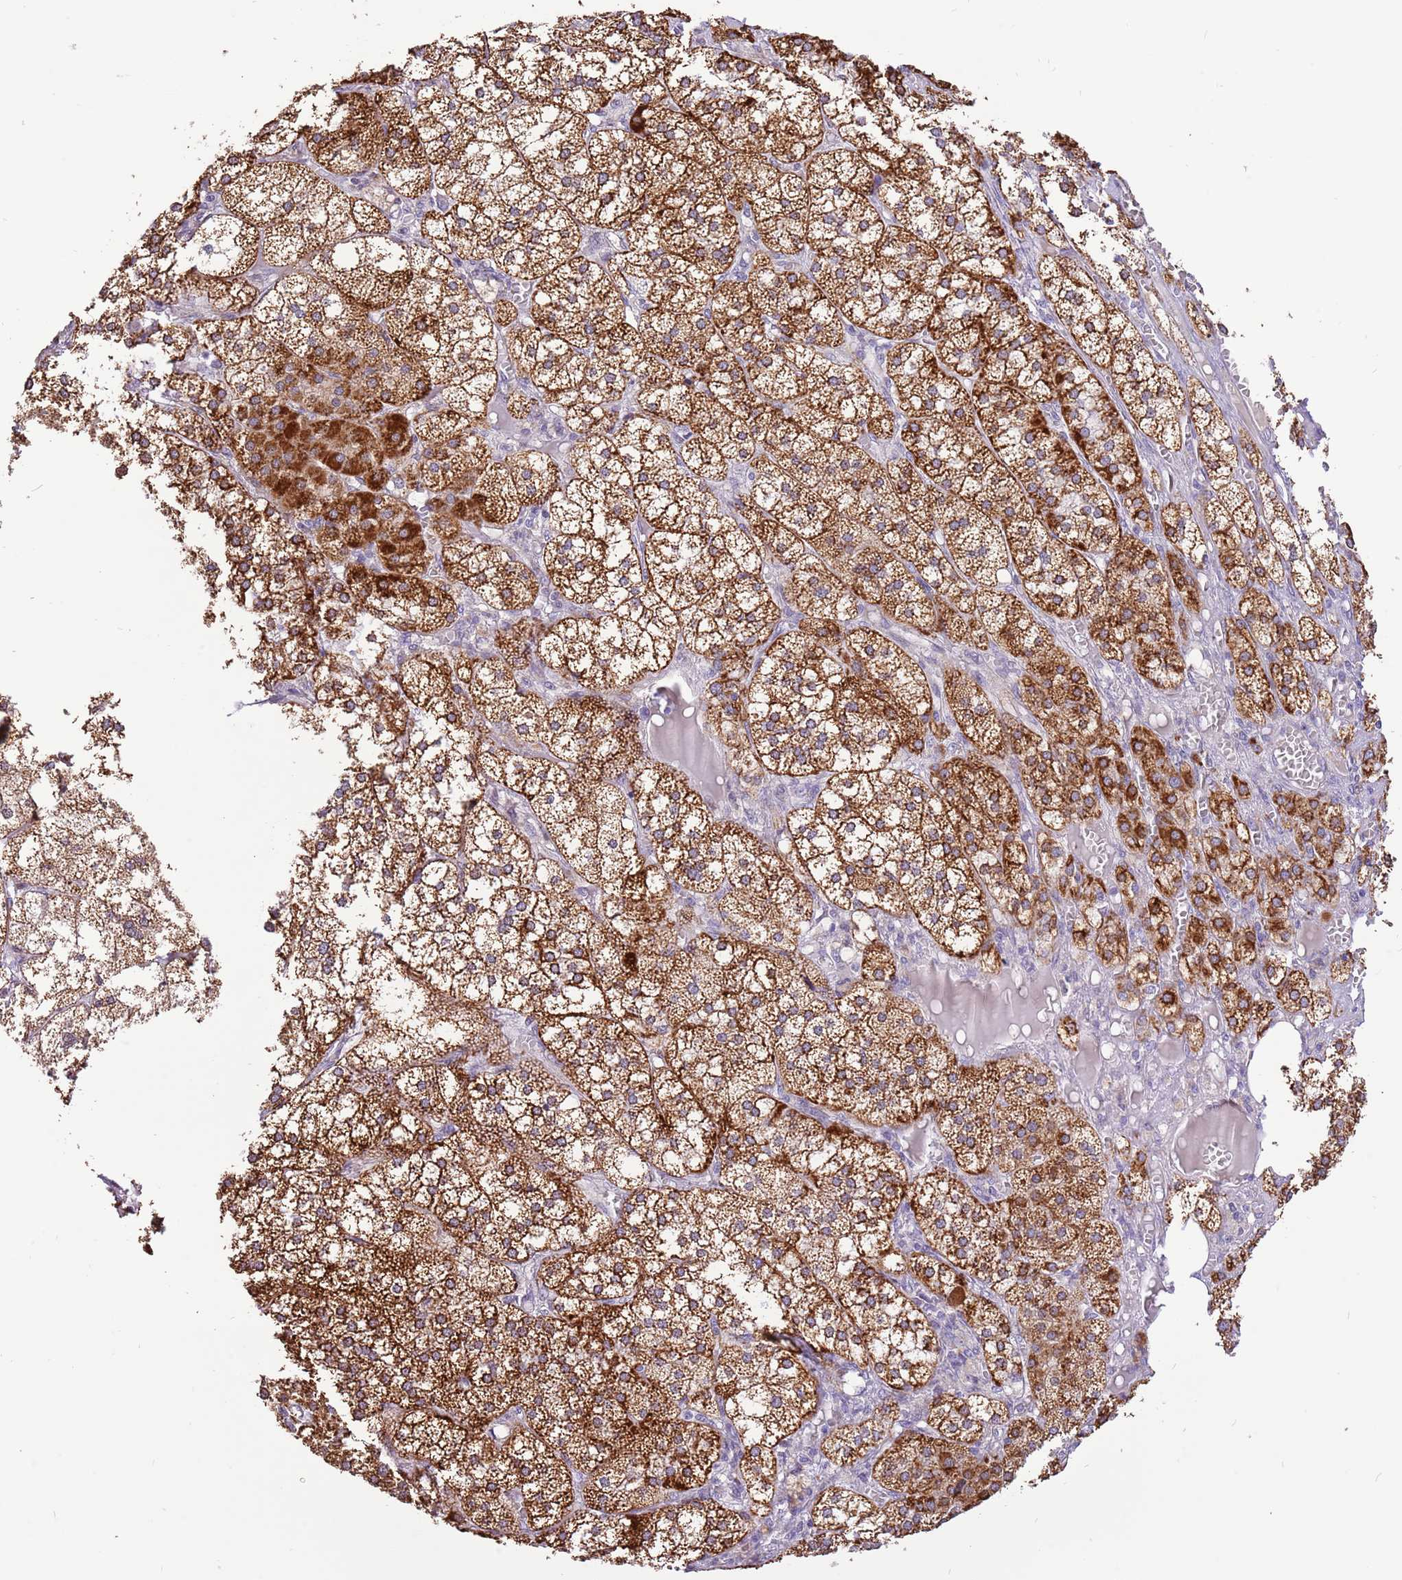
{"staining": {"intensity": "strong", "quantity": ">75%", "location": "cytoplasmic/membranous"}, "tissue": "adrenal gland", "cell_type": "Glandular cells", "image_type": "normal", "snomed": [{"axis": "morphology", "description": "Normal tissue, NOS"}, {"axis": "topography", "description": "Adrenal gland"}], "caption": "High-power microscopy captured an immunohistochemistry (IHC) histopathology image of normal adrenal gland, revealing strong cytoplasmic/membranous staining in about >75% of glandular cells. The staining was performed using DAB (3,3'-diaminobenzidine), with brown indicating positive protein expression. Nuclei are stained blue with hematoxylin.", "gene": "COX17", "patient": {"sex": "female", "age": 61}}